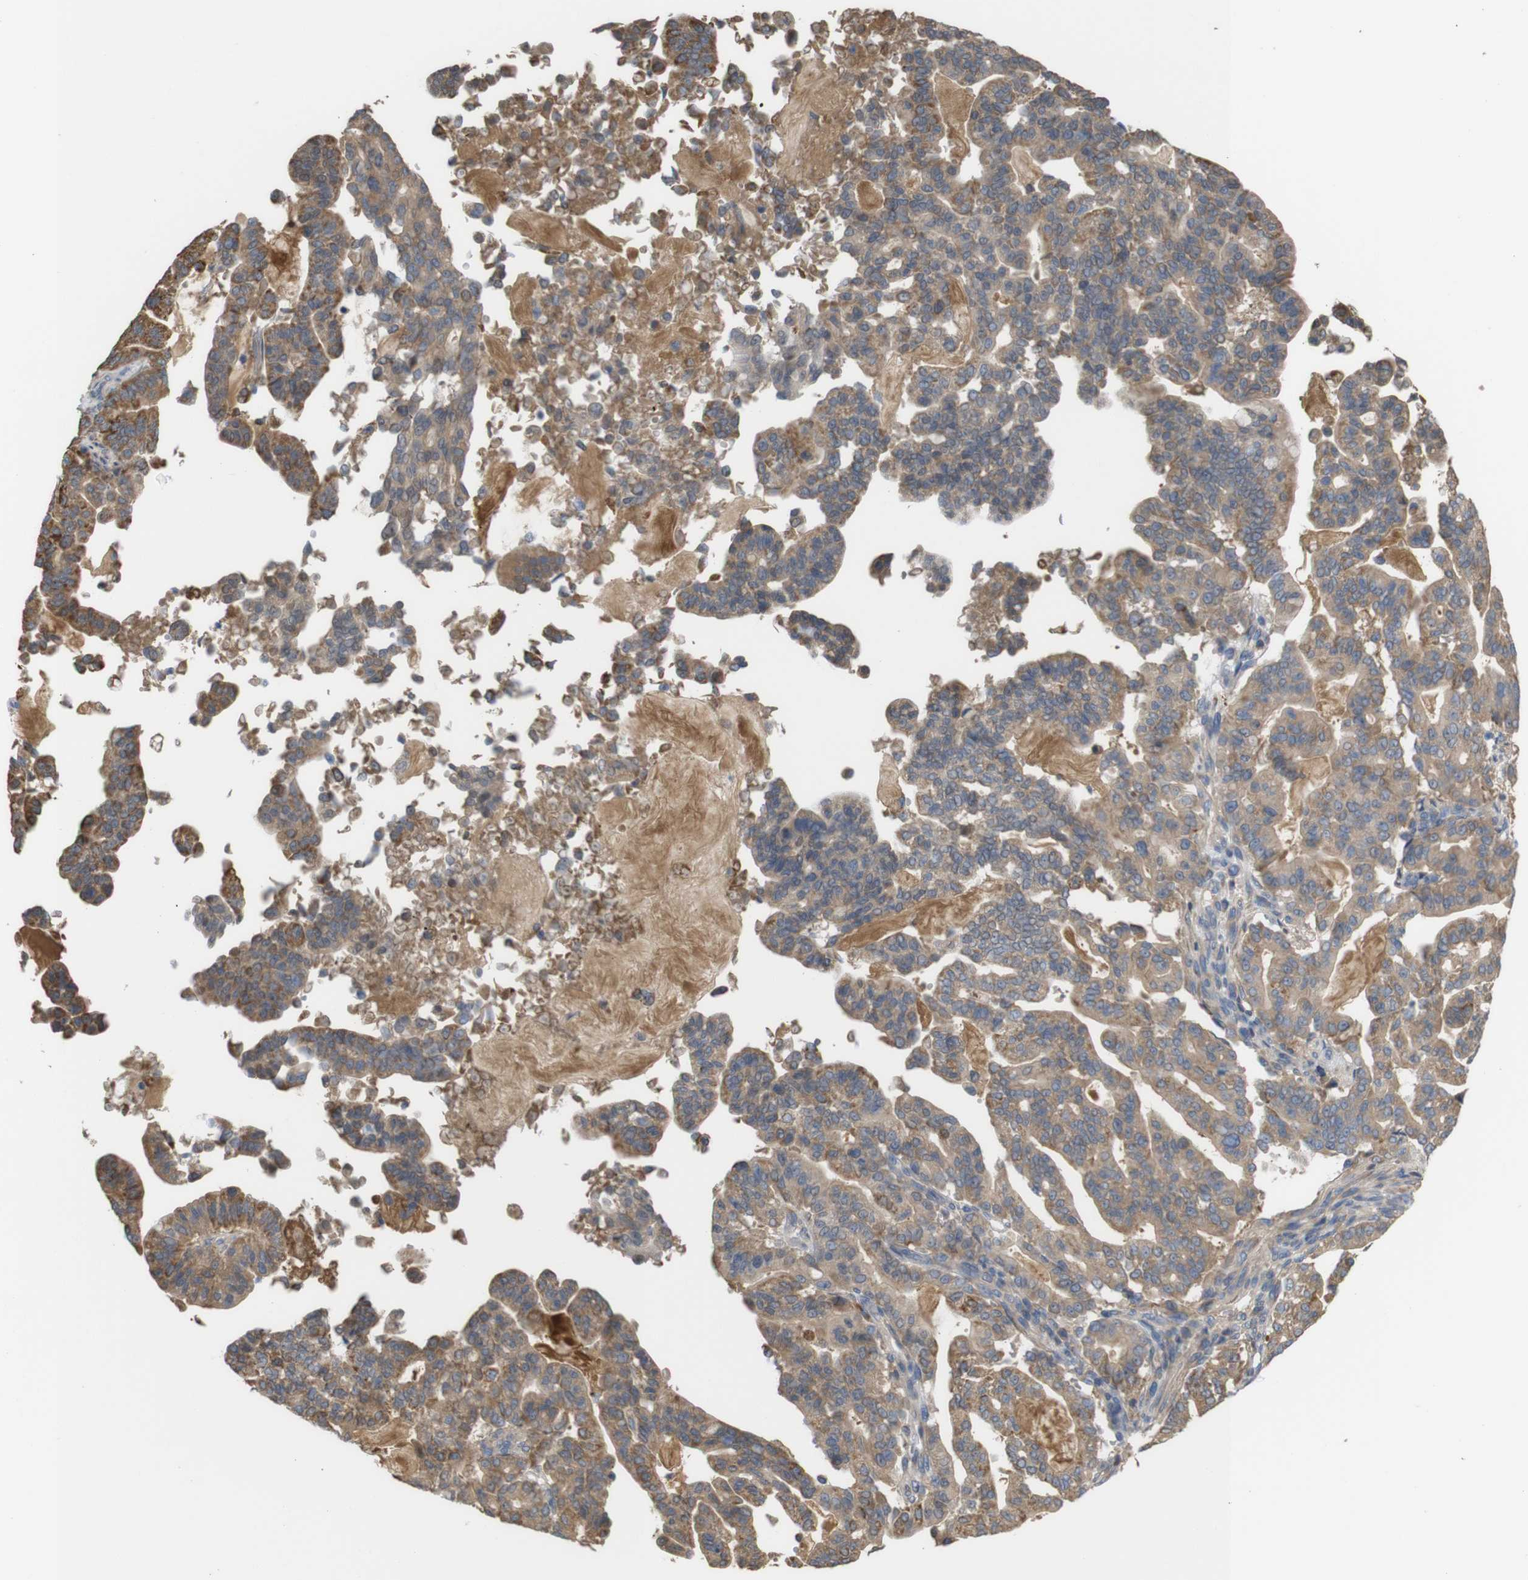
{"staining": {"intensity": "moderate", "quantity": ">75%", "location": "cytoplasmic/membranous"}, "tissue": "pancreatic cancer", "cell_type": "Tumor cells", "image_type": "cancer", "snomed": [{"axis": "morphology", "description": "Adenocarcinoma, NOS"}, {"axis": "topography", "description": "Pancreas"}], "caption": "Immunohistochemistry (DAB (3,3'-diaminobenzidine)) staining of human pancreatic adenocarcinoma shows moderate cytoplasmic/membranous protein staining in approximately >75% of tumor cells. Nuclei are stained in blue.", "gene": "PTPRR", "patient": {"sex": "male", "age": 63}}